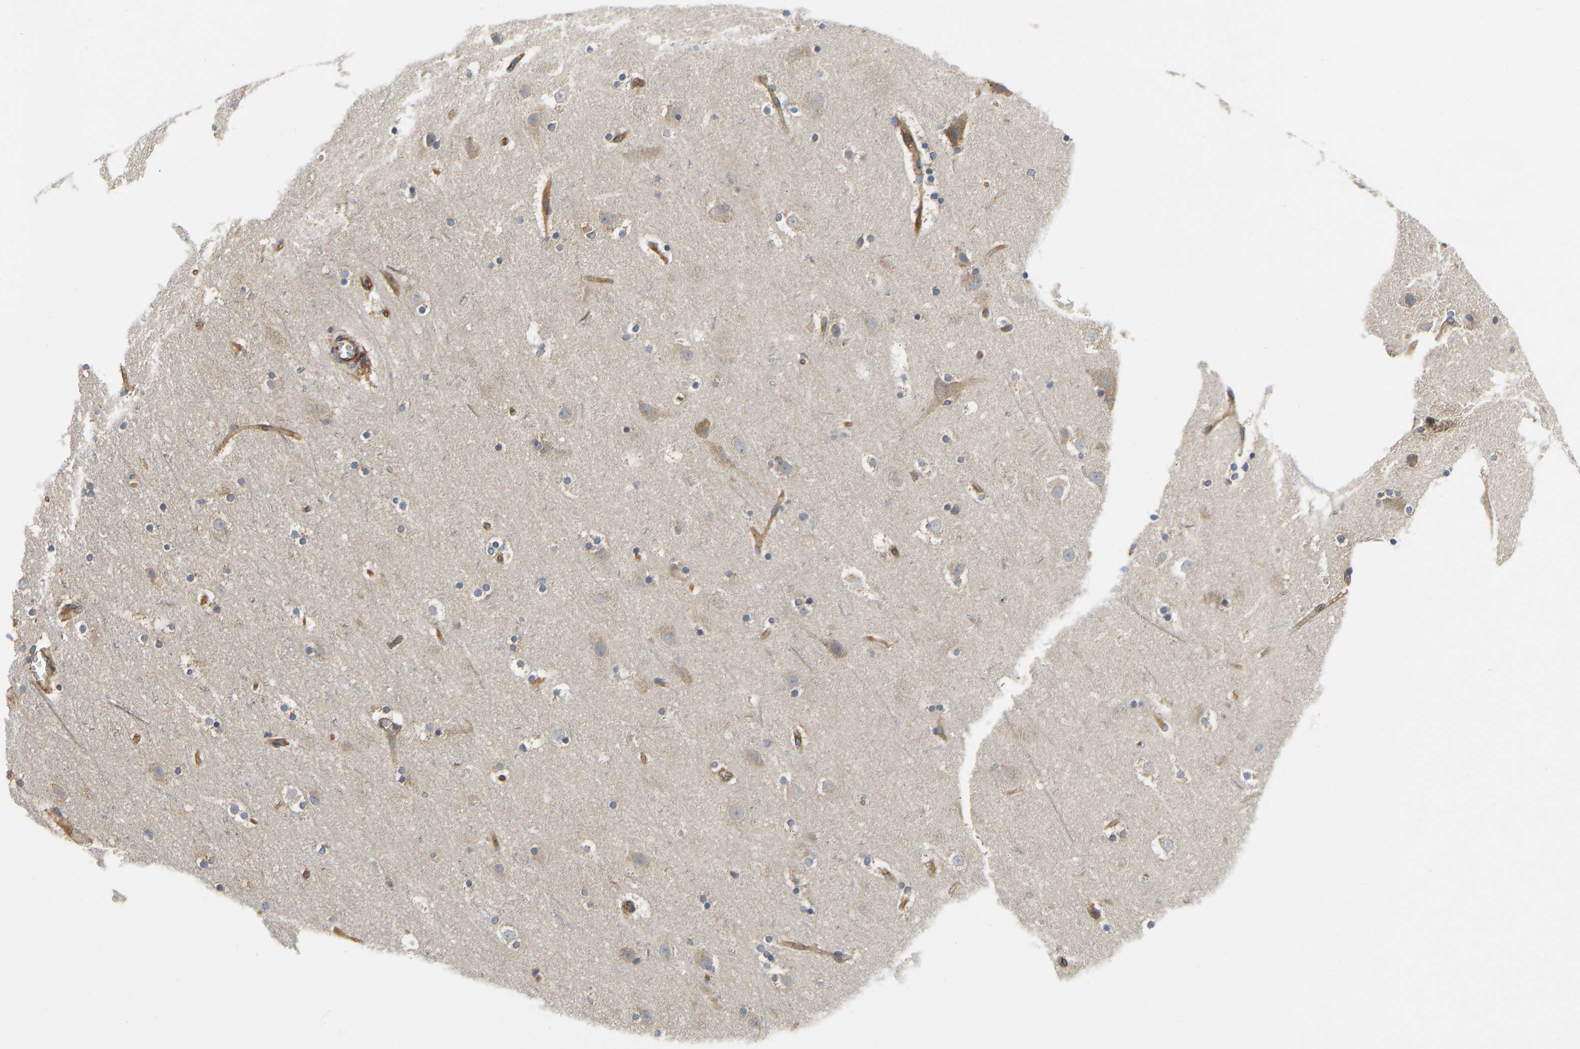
{"staining": {"intensity": "weak", "quantity": ">75%", "location": "cytoplasmic/membranous"}, "tissue": "cerebral cortex", "cell_type": "Endothelial cells", "image_type": "normal", "snomed": [{"axis": "morphology", "description": "Normal tissue, NOS"}, {"axis": "topography", "description": "Cerebral cortex"}], "caption": "Protein staining of benign cerebral cortex shows weak cytoplasmic/membranous positivity in approximately >75% of endothelial cells.", "gene": "FLNB", "patient": {"sex": "male", "age": 45}}